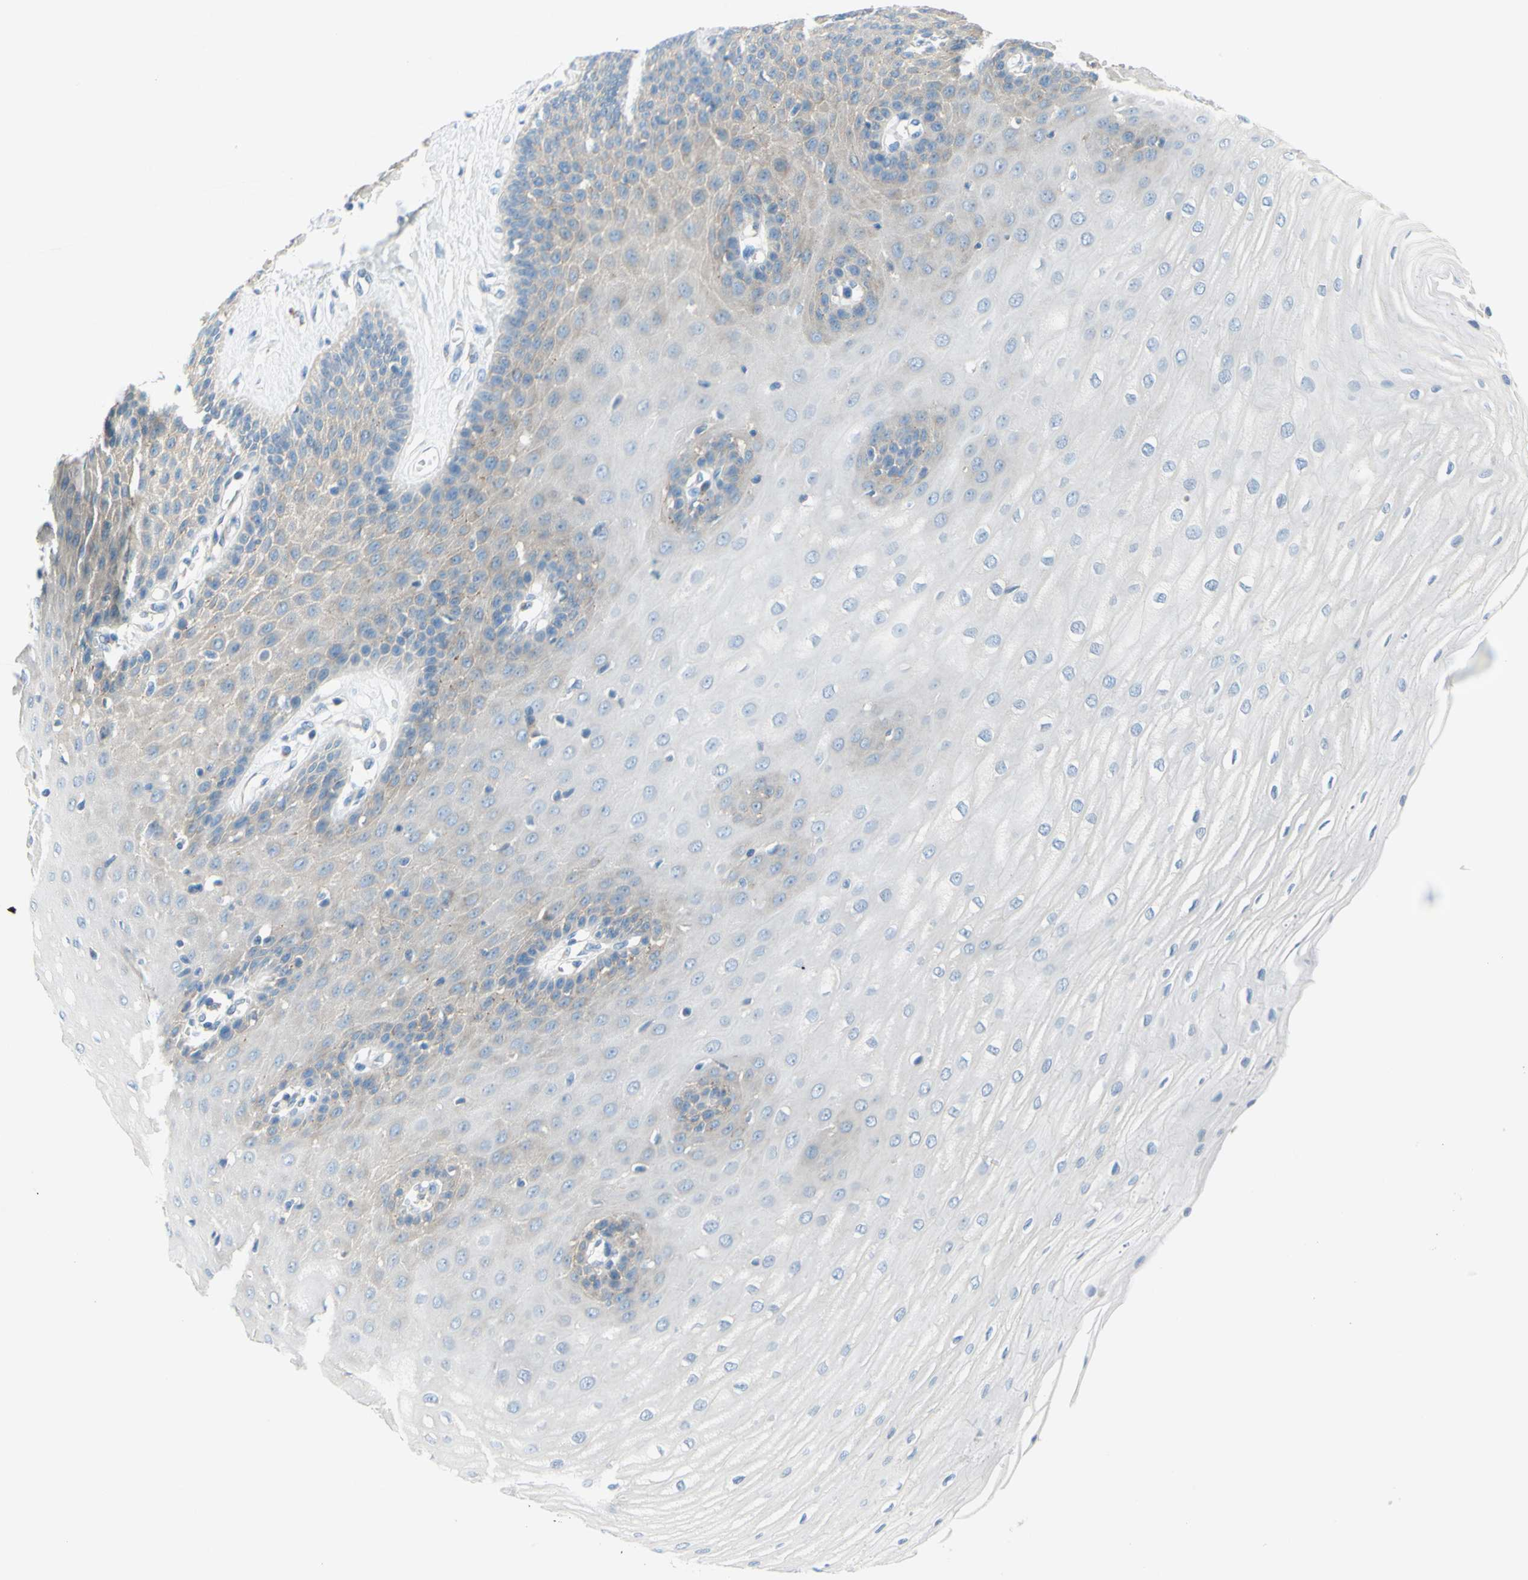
{"staining": {"intensity": "weak", "quantity": "<25%", "location": "cytoplasmic/membranous"}, "tissue": "esophagus", "cell_type": "Squamous epithelial cells", "image_type": "normal", "snomed": [{"axis": "morphology", "description": "Normal tissue, NOS"}, {"axis": "morphology", "description": "Squamous cell carcinoma, NOS"}, {"axis": "topography", "description": "Esophagus"}], "caption": "IHC of benign esophagus reveals no positivity in squamous epithelial cells. (DAB immunohistochemistry (IHC) with hematoxylin counter stain).", "gene": "FRMD4B", "patient": {"sex": "male", "age": 65}}